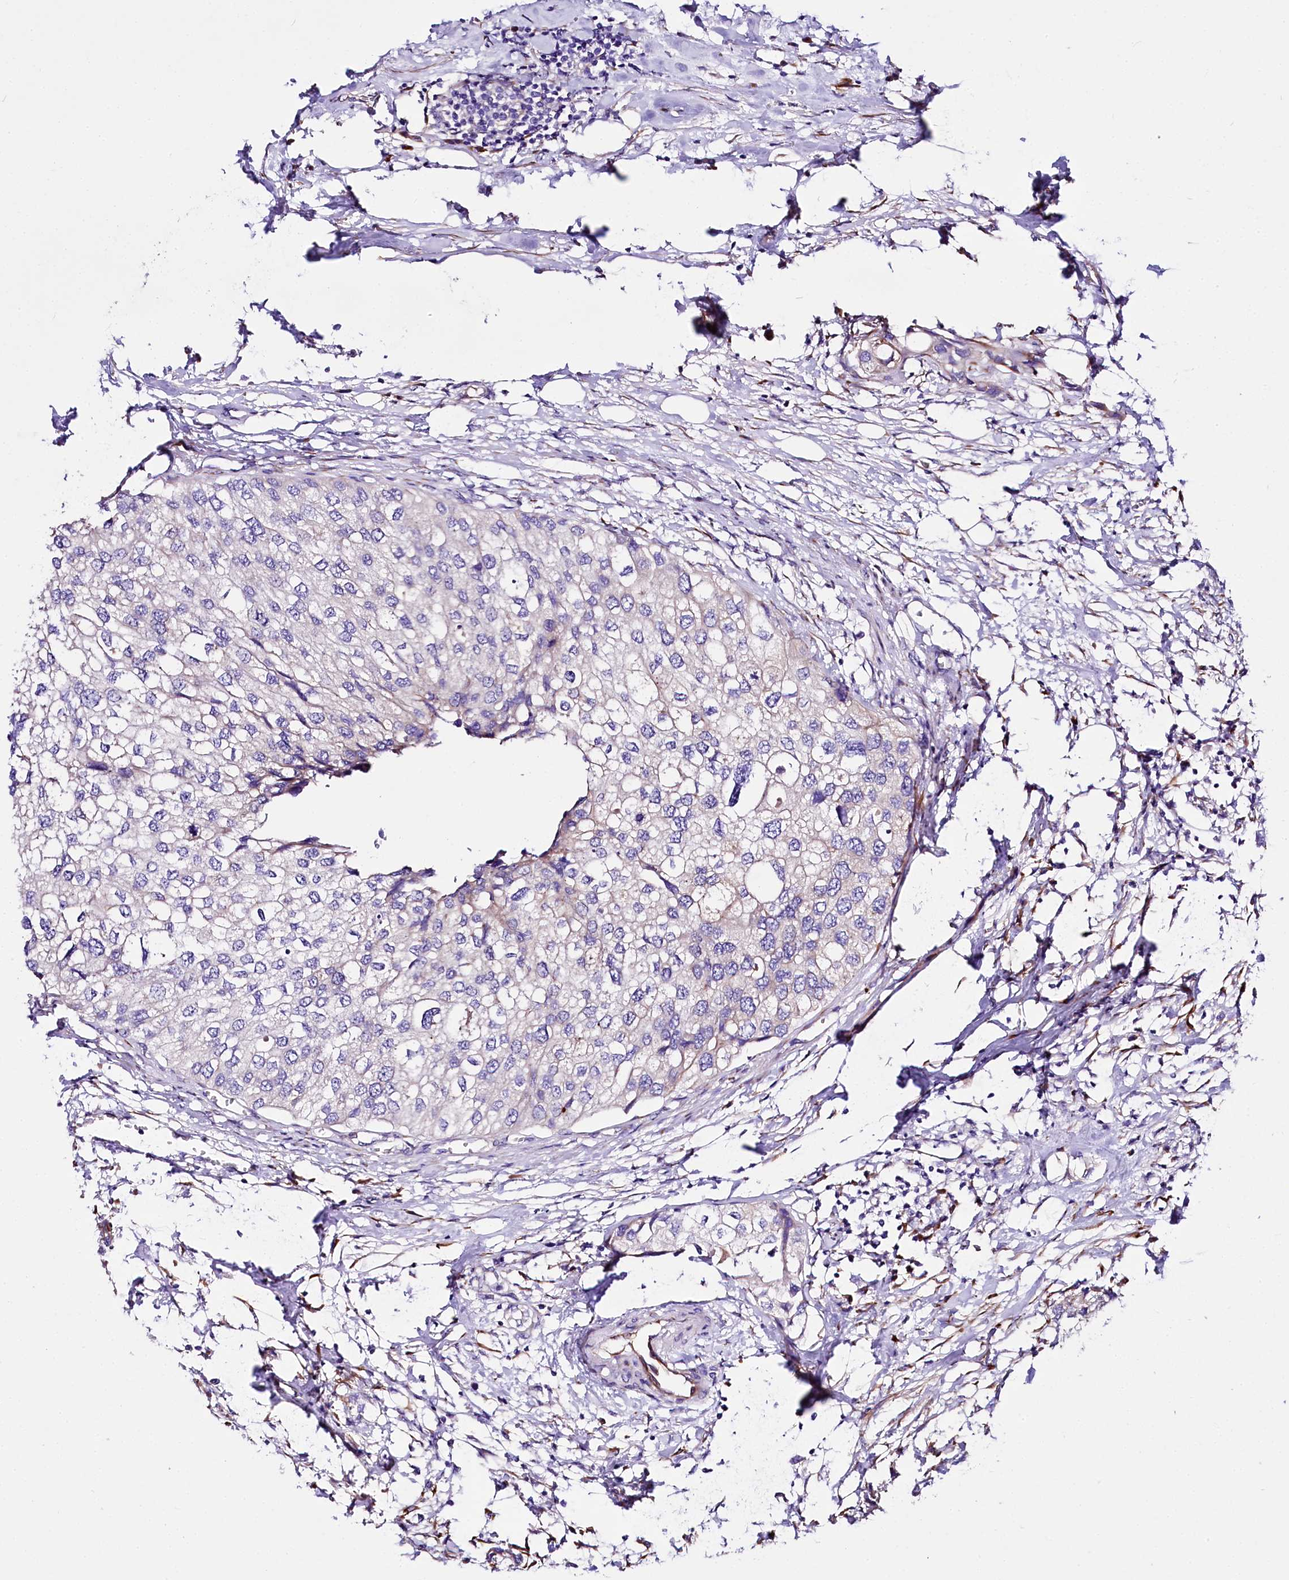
{"staining": {"intensity": "negative", "quantity": "none", "location": "none"}, "tissue": "urothelial cancer", "cell_type": "Tumor cells", "image_type": "cancer", "snomed": [{"axis": "morphology", "description": "Urothelial carcinoma, High grade"}, {"axis": "topography", "description": "Urinary bladder"}], "caption": "IHC image of urothelial cancer stained for a protein (brown), which reveals no expression in tumor cells.", "gene": "A2ML1", "patient": {"sex": "male", "age": 64}}